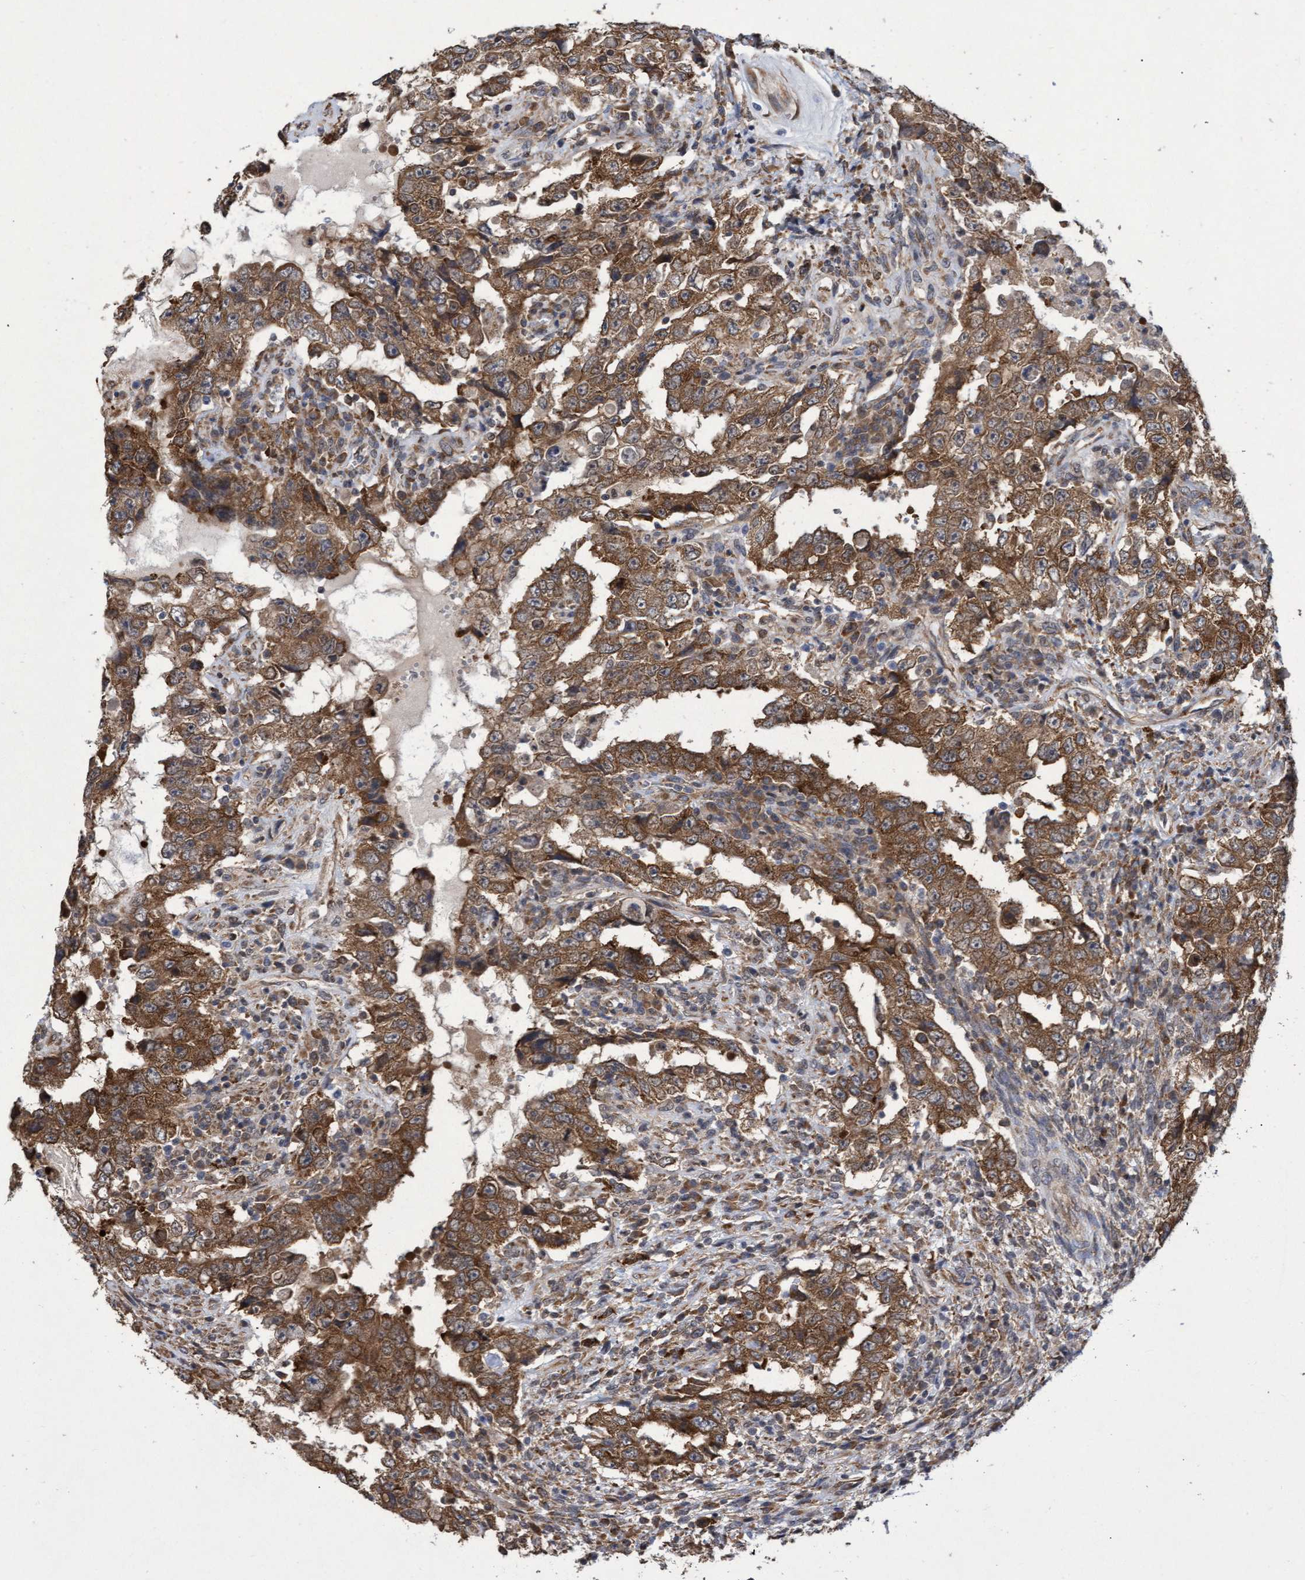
{"staining": {"intensity": "moderate", "quantity": ">75%", "location": "cytoplasmic/membranous"}, "tissue": "testis cancer", "cell_type": "Tumor cells", "image_type": "cancer", "snomed": [{"axis": "morphology", "description": "Carcinoma, Embryonal, NOS"}, {"axis": "topography", "description": "Testis"}], "caption": "There is medium levels of moderate cytoplasmic/membranous staining in tumor cells of testis cancer, as demonstrated by immunohistochemical staining (brown color).", "gene": "ABCF2", "patient": {"sex": "male", "age": 26}}